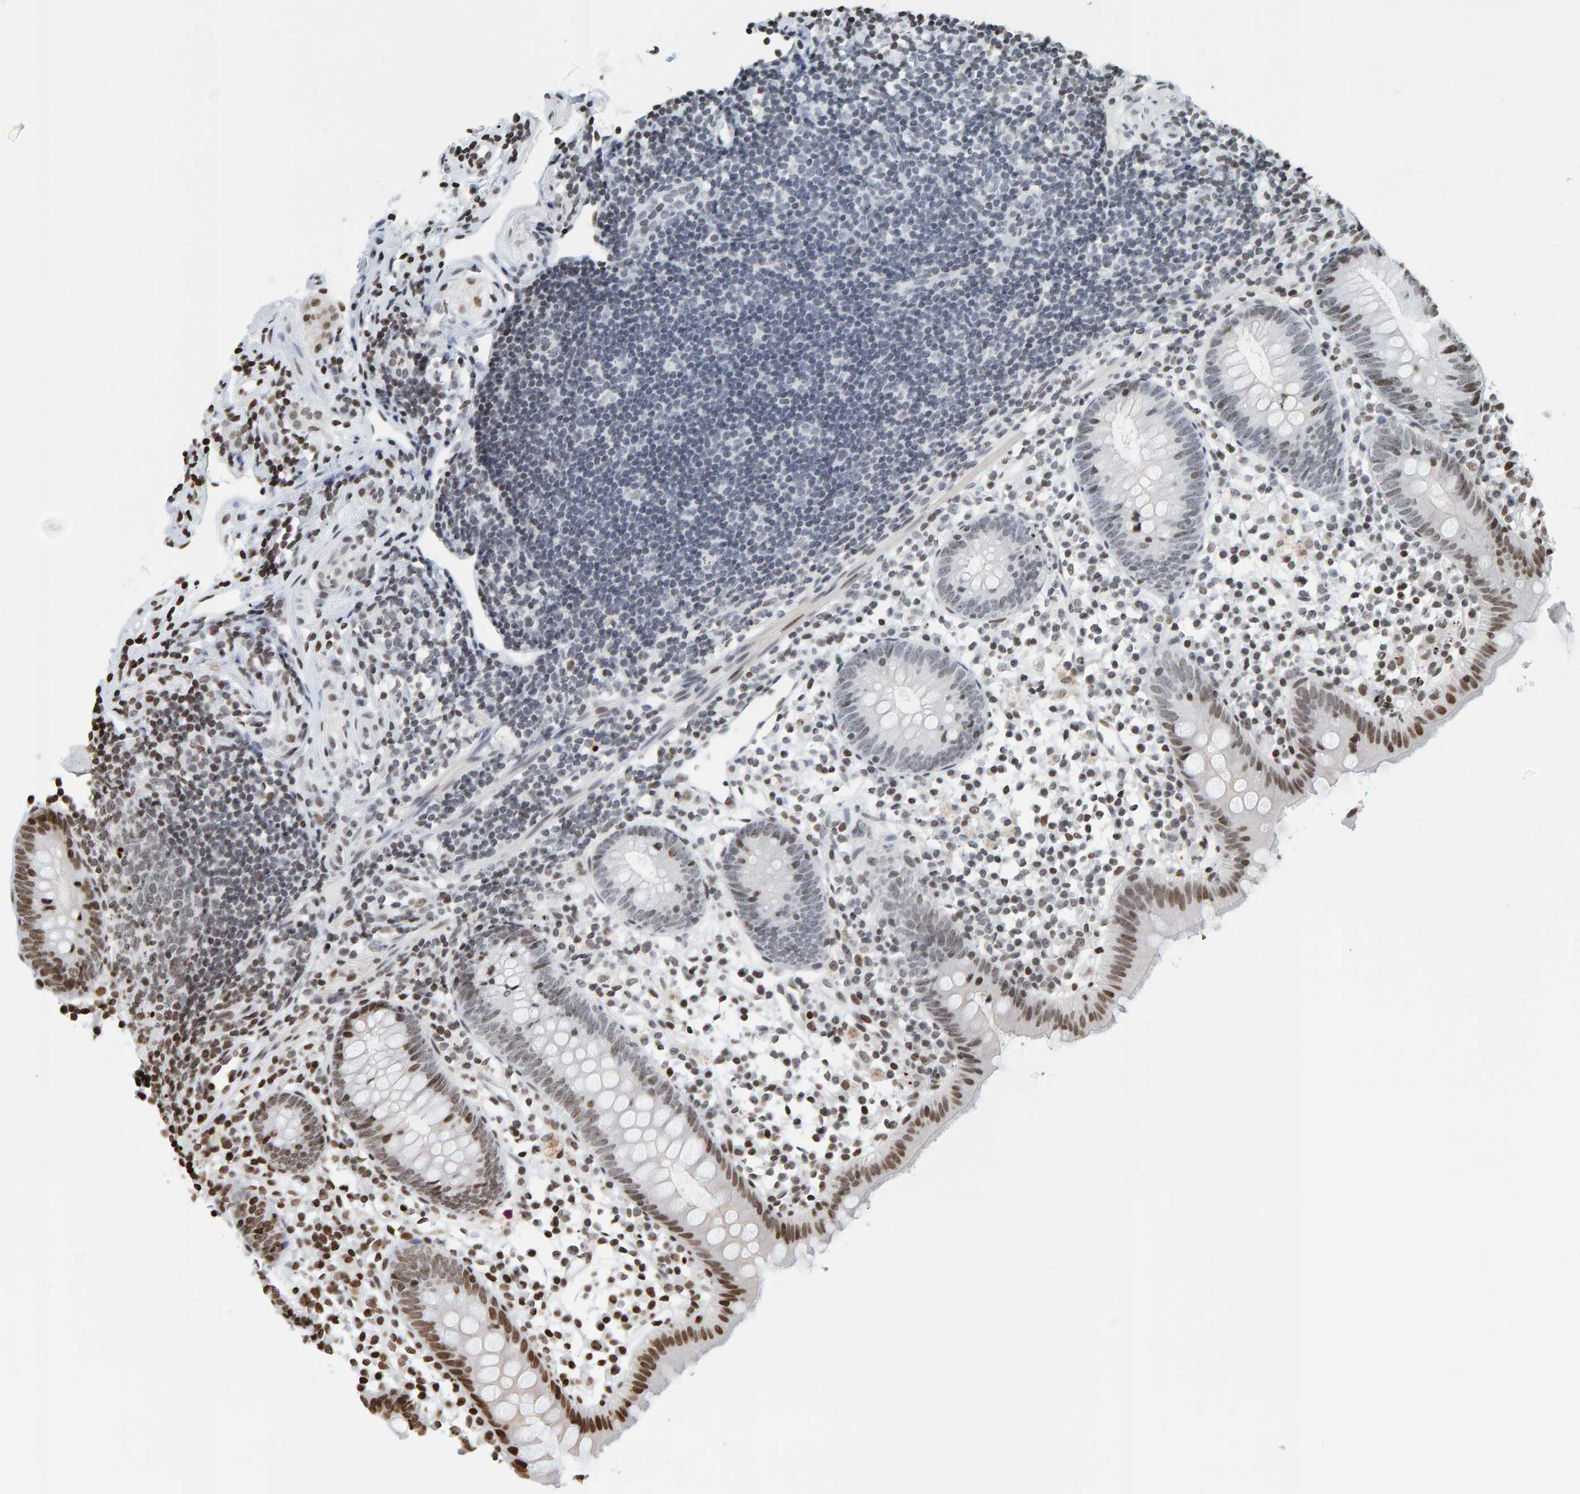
{"staining": {"intensity": "moderate", "quantity": "25%-75%", "location": "nuclear"}, "tissue": "appendix", "cell_type": "Glandular cells", "image_type": "normal", "snomed": [{"axis": "morphology", "description": "Normal tissue, NOS"}, {"axis": "topography", "description": "Appendix"}], "caption": "Immunohistochemistry image of unremarkable appendix: human appendix stained using immunohistochemistry (IHC) demonstrates medium levels of moderate protein expression localized specifically in the nuclear of glandular cells, appearing as a nuclear brown color.", "gene": "BRF2", "patient": {"sex": "female", "age": 20}}